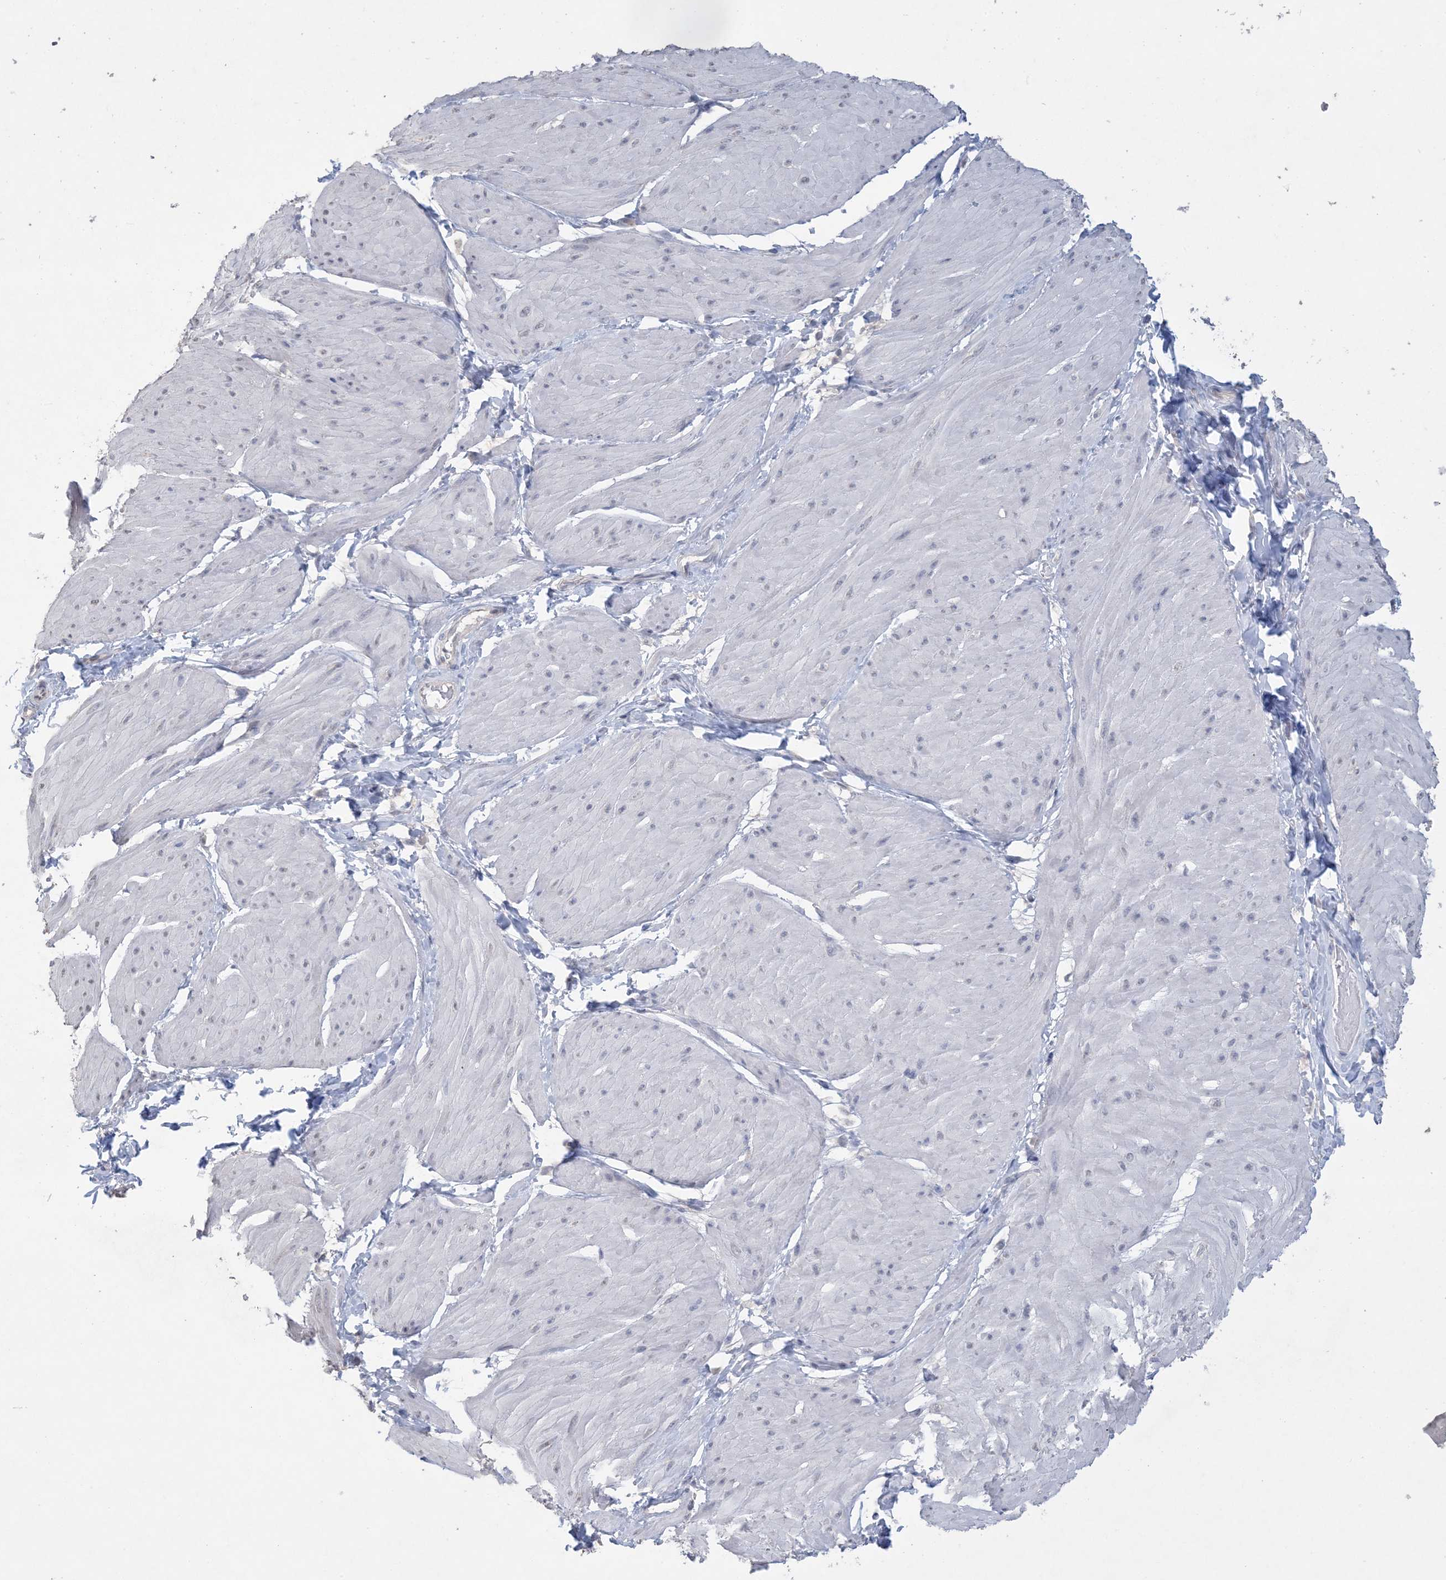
{"staining": {"intensity": "negative", "quantity": "none", "location": "none"}, "tissue": "smooth muscle", "cell_type": "Smooth muscle cells", "image_type": "normal", "snomed": [{"axis": "morphology", "description": "Urothelial carcinoma, High grade"}, {"axis": "topography", "description": "Urinary bladder"}], "caption": "A high-resolution image shows immunohistochemistry (IHC) staining of unremarkable smooth muscle, which exhibits no significant positivity in smooth muscle cells. (Immunohistochemistry (ihc), brightfield microscopy, high magnification).", "gene": "HMGCS1", "patient": {"sex": "male", "age": 46}}